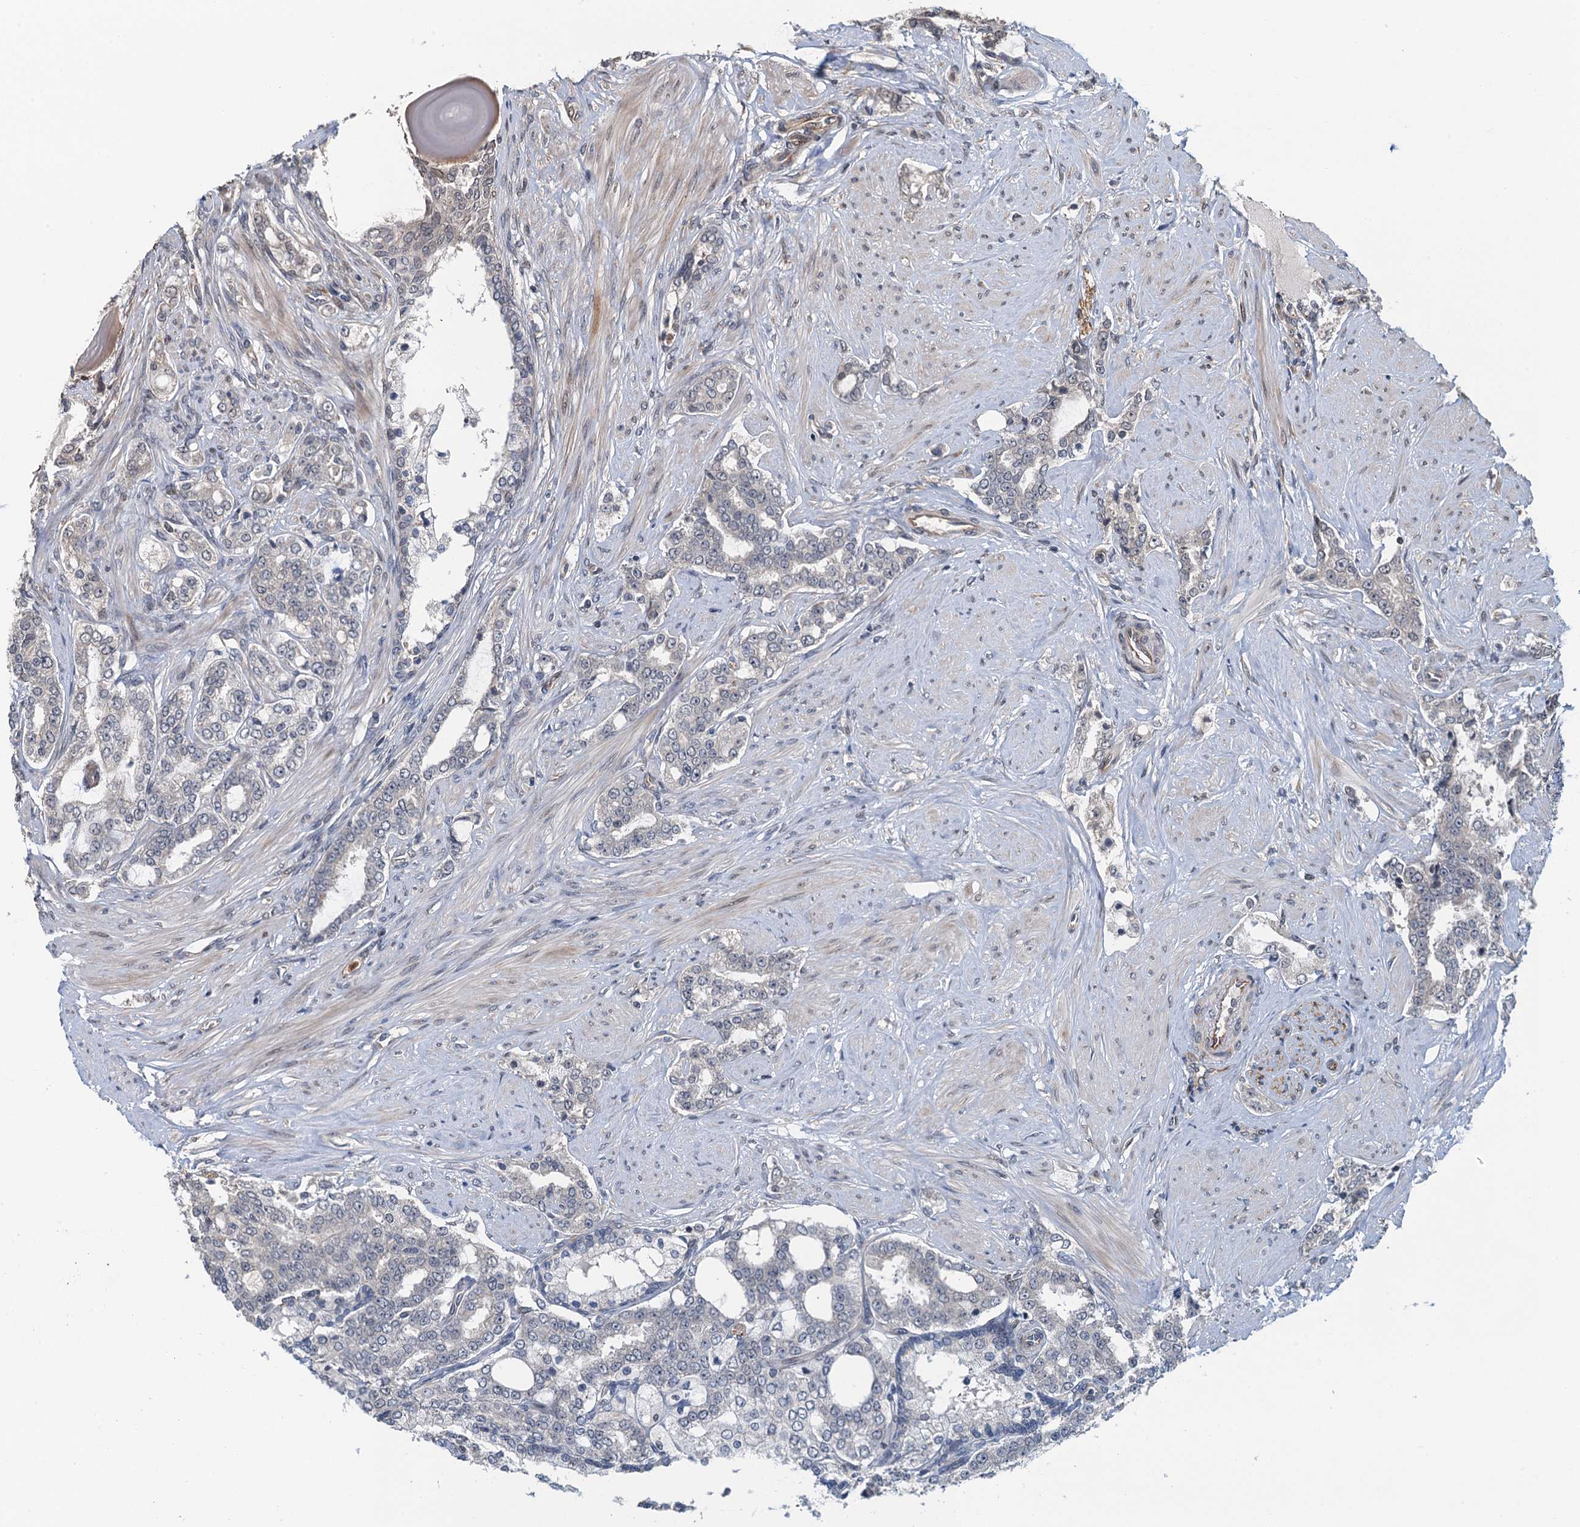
{"staining": {"intensity": "negative", "quantity": "none", "location": "none"}, "tissue": "prostate cancer", "cell_type": "Tumor cells", "image_type": "cancer", "snomed": [{"axis": "morphology", "description": "Adenocarcinoma, High grade"}, {"axis": "topography", "description": "Prostate"}], "caption": "High-grade adenocarcinoma (prostate) was stained to show a protein in brown. There is no significant staining in tumor cells.", "gene": "WHAMM", "patient": {"sex": "male", "age": 64}}